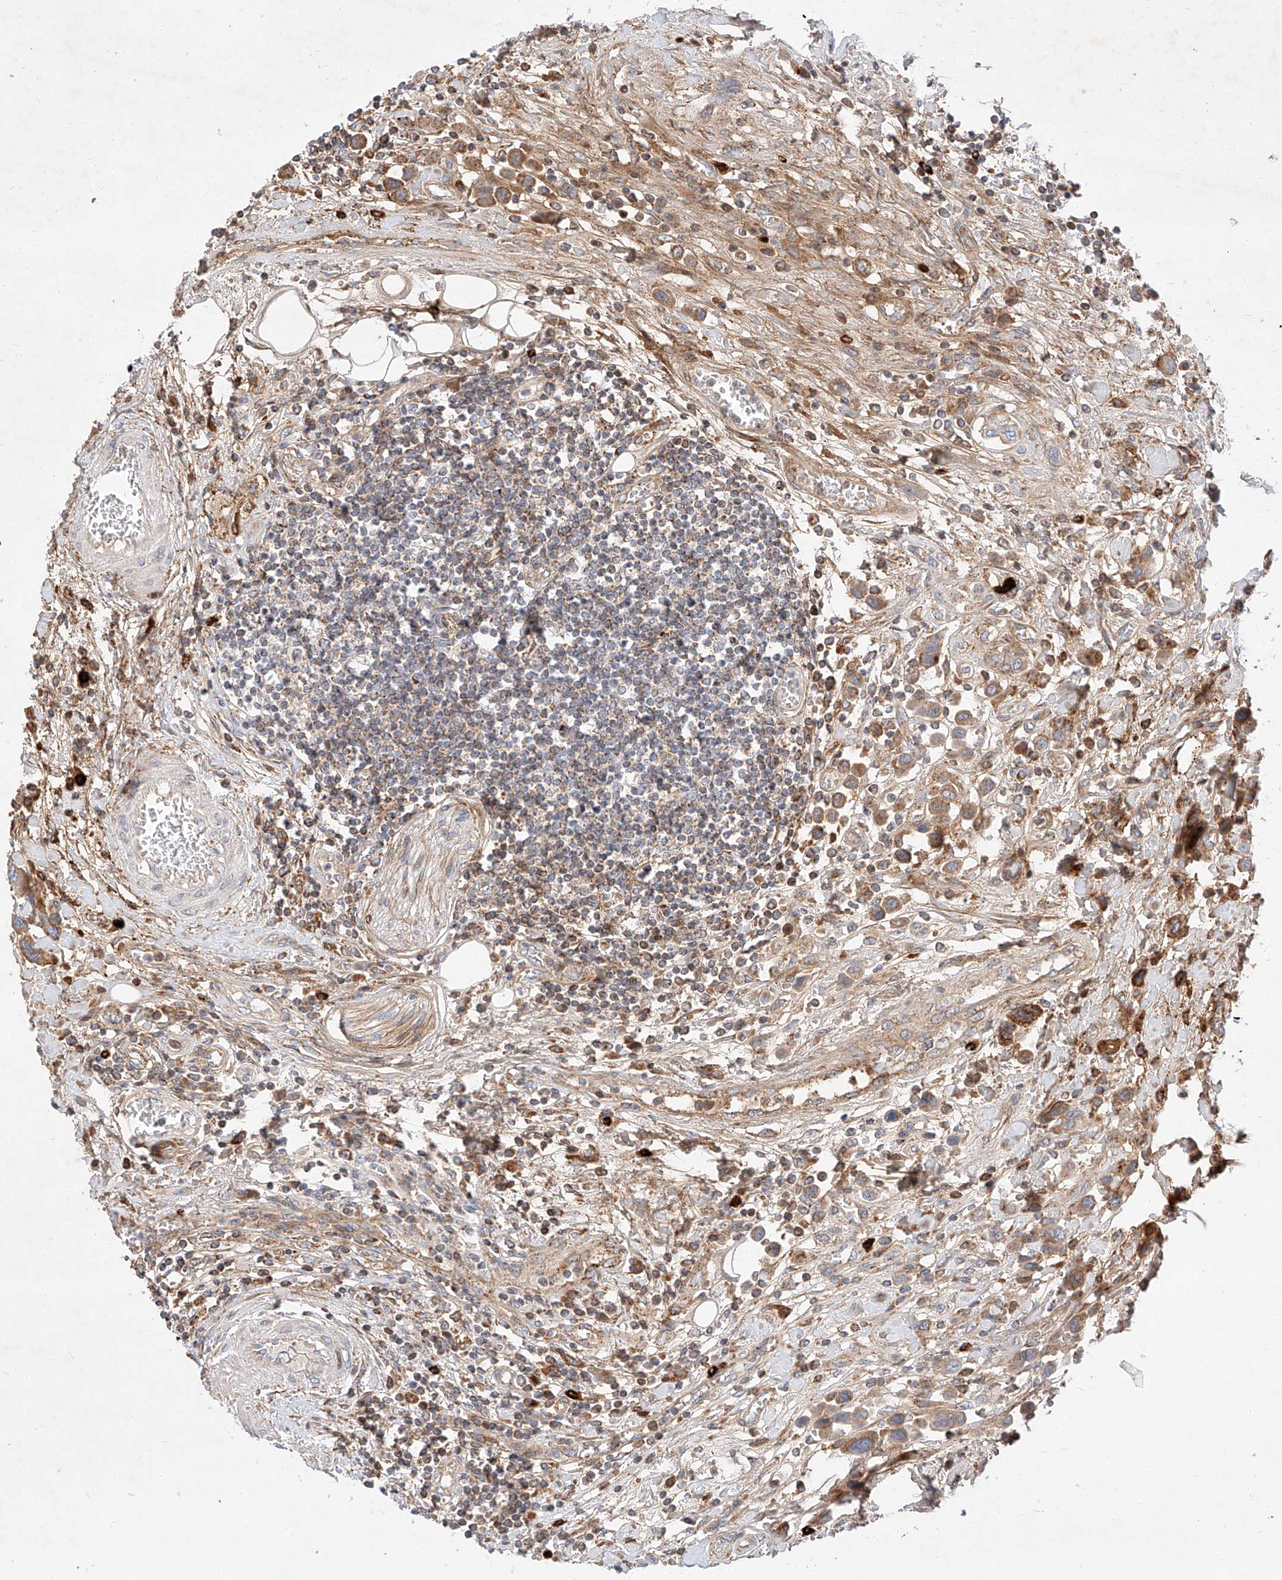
{"staining": {"intensity": "moderate", "quantity": ">75%", "location": "cytoplasmic/membranous"}, "tissue": "urothelial cancer", "cell_type": "Tumor cells", "image_type": "cancer", "snomed": [{"axis": "morphology", "description": "Urothelial carcinoma, High grade"}, {"axis": "topography", "description": "Urinary bladder"}], "caption": "Urothelial cancer tissue displays moderate cytoplasmic/membranous positivity in approximately >75% of tumor cells, visualized by immunohistochemistry.", "gene": "OSGEPL1", "patient": {"sex": "male", "age": 50}}